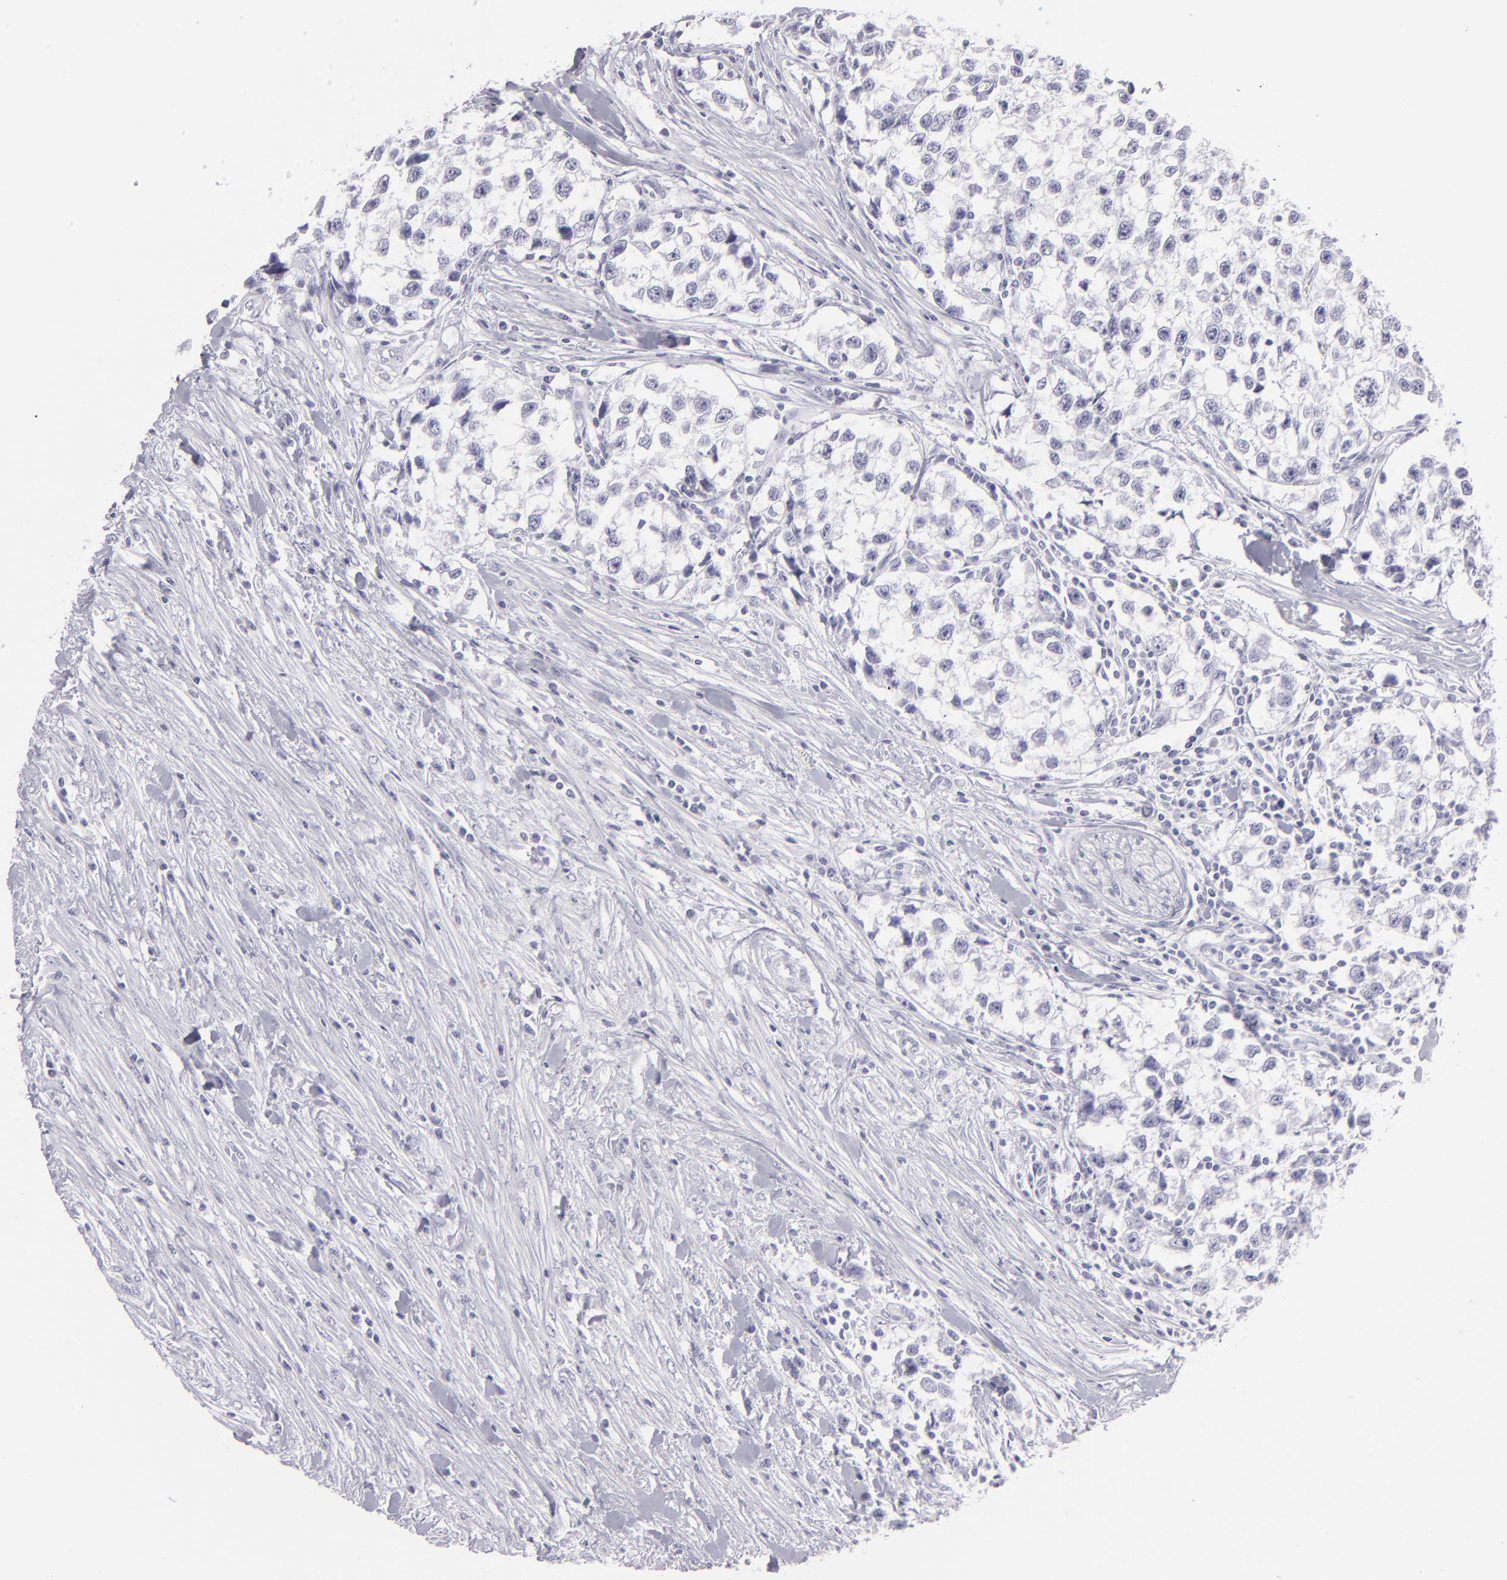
{"staining": {"intensity": "negative", "quantity": "none", "location": "none"}, "tissue": "testis cancer", "cell_type": "Tumor cells", "image_type": "cancer", "snomed": [{"axis": "morphology", "description": "Seminoma, NOS"}, {"axis": "morphology", "description": "Carcinoma, Embryonal, NOS"}, {"axis": "topography", "description": "Testis"}], "caption": "A high-resolution micrograph shows immunohistochemistry staining of embryonal carcinoma (testis), which demonstrates no significant positivity in tumor cells. (DAB (3,3'-diaminobenzidine) IHC, high magnification).", "gene": "FLG", "patient": {"sex": "male", "age": 30}}